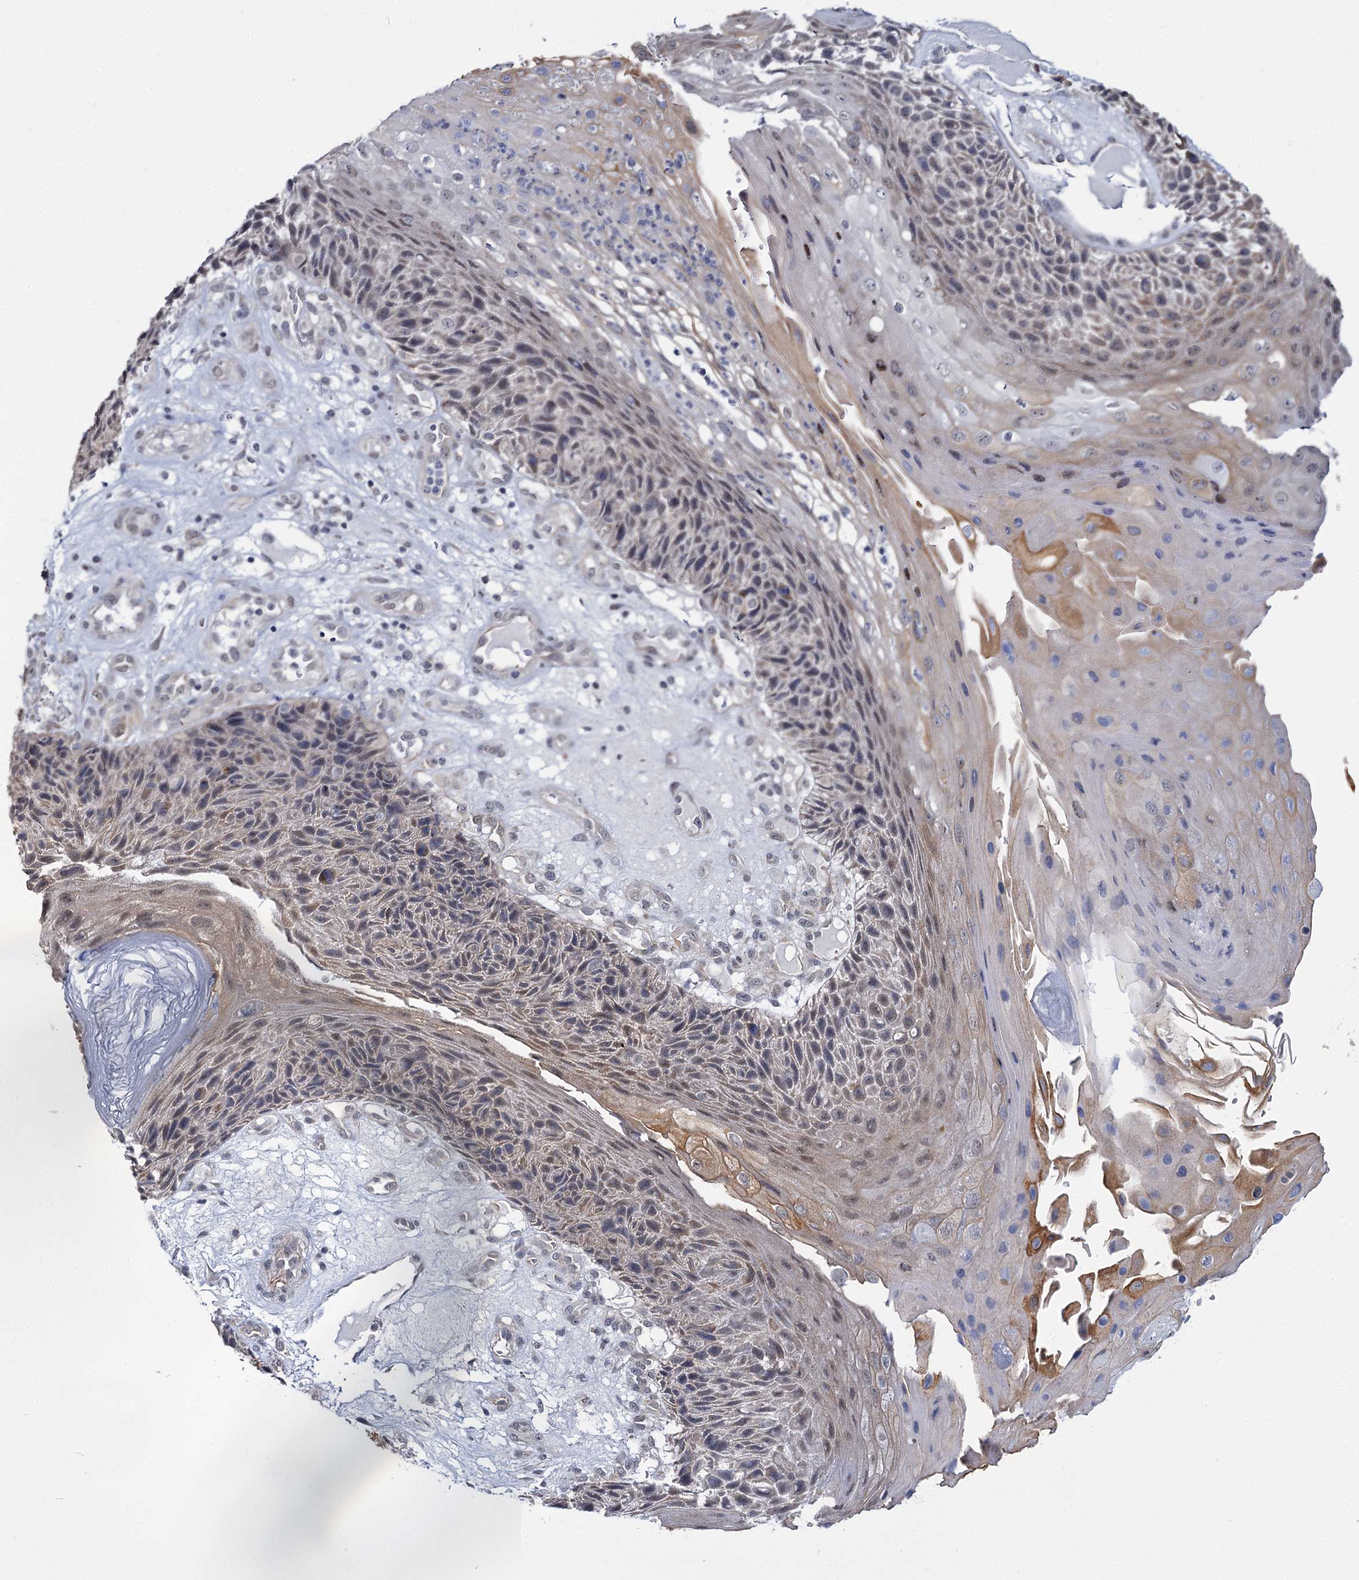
{"staining": {"intensity": "weak", "quantity": "<25%", "location": "cytoplasmic/membranous"}, "tissue": "skin cancer", "cell_type": "Tumor cells", "image_type": "cancer", "snomed": [{"axis": "morphology", "description": "Squamous cell carcinoma, NOS"}, {"axis": "topography", "description": "Skin"}], "caption": "DAB (3,3'-diaminobenzidine) immunohistochemical staining of skin cancer displays no significant positivity in tumor cells. (DAB (3,3'-diaminobenzidine) immunohistochemistry (IHC) visualized using brightfield microscopy, high magnification).", "gene": "MBLAC2", "patient": {"sex": "female", "age": 88}}